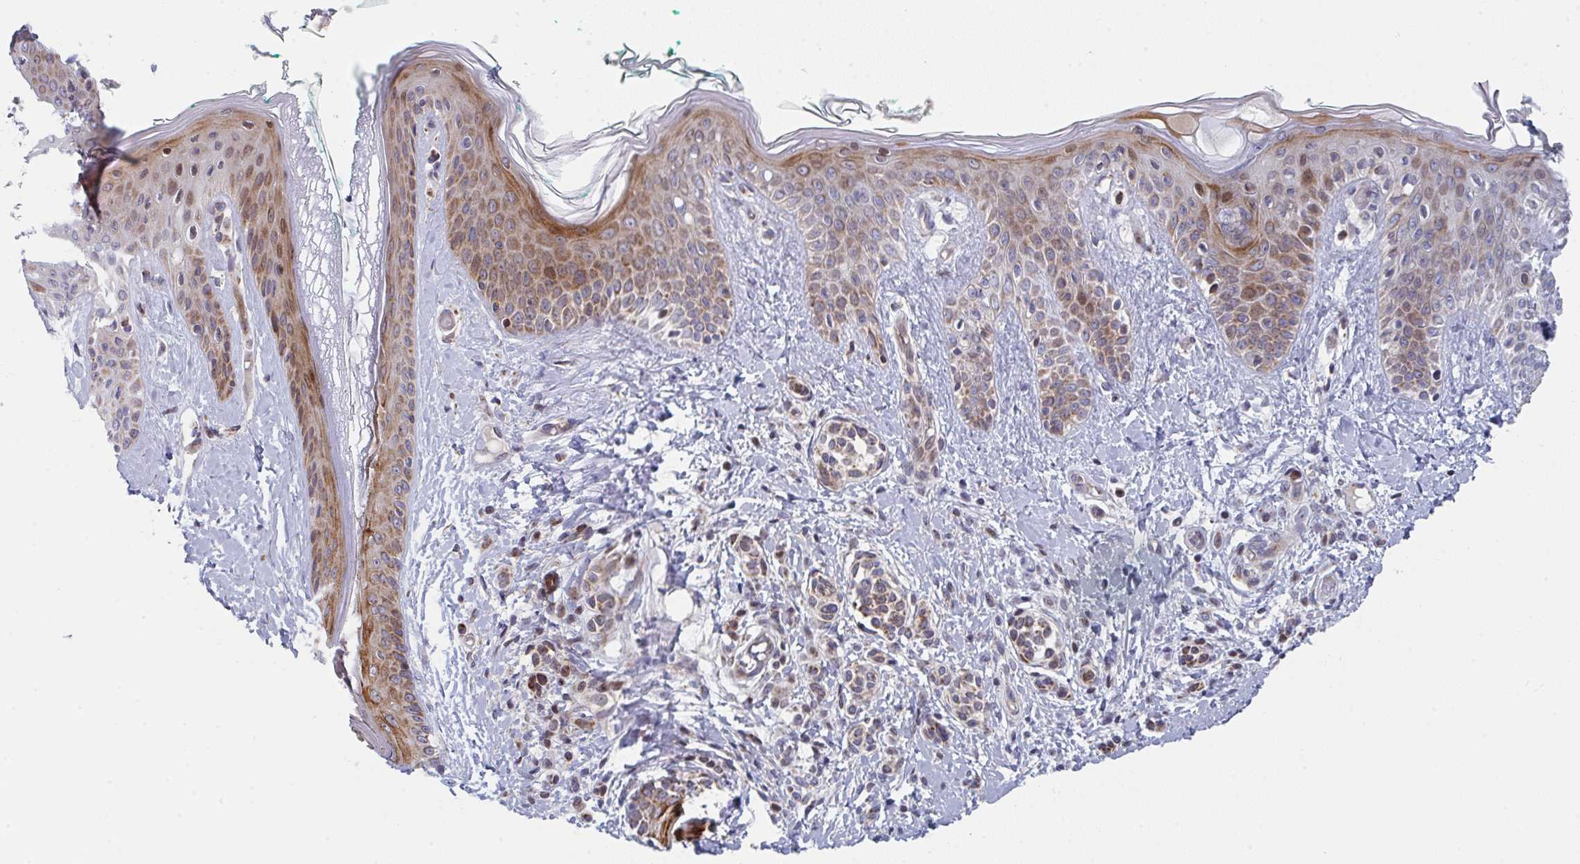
{"staining": {"intensity": "moderate", "quantity": "25%-75%", "location": "cytoplasmic/membranous"}, "tissue": "skin", "cell_type": "Fibroblasts", "image_type": "normal", "snomed": [{"axis": "morphology", "description": "Normal tissue, NOS"}, {"axis": "topography", "description": "Skin"}], "caption": "IHC histopathology image of normal skin: human skin stained using immunohistochemistry (IHC) reveals medium levels of moderate protein expression localized specifically in the cytoplasmic/membranous of fibroblasts, appearing as a cytoplasmic/membranous brown color.", "gene": "PRKCH", "patient": {"sex": "male", "age": 16}}